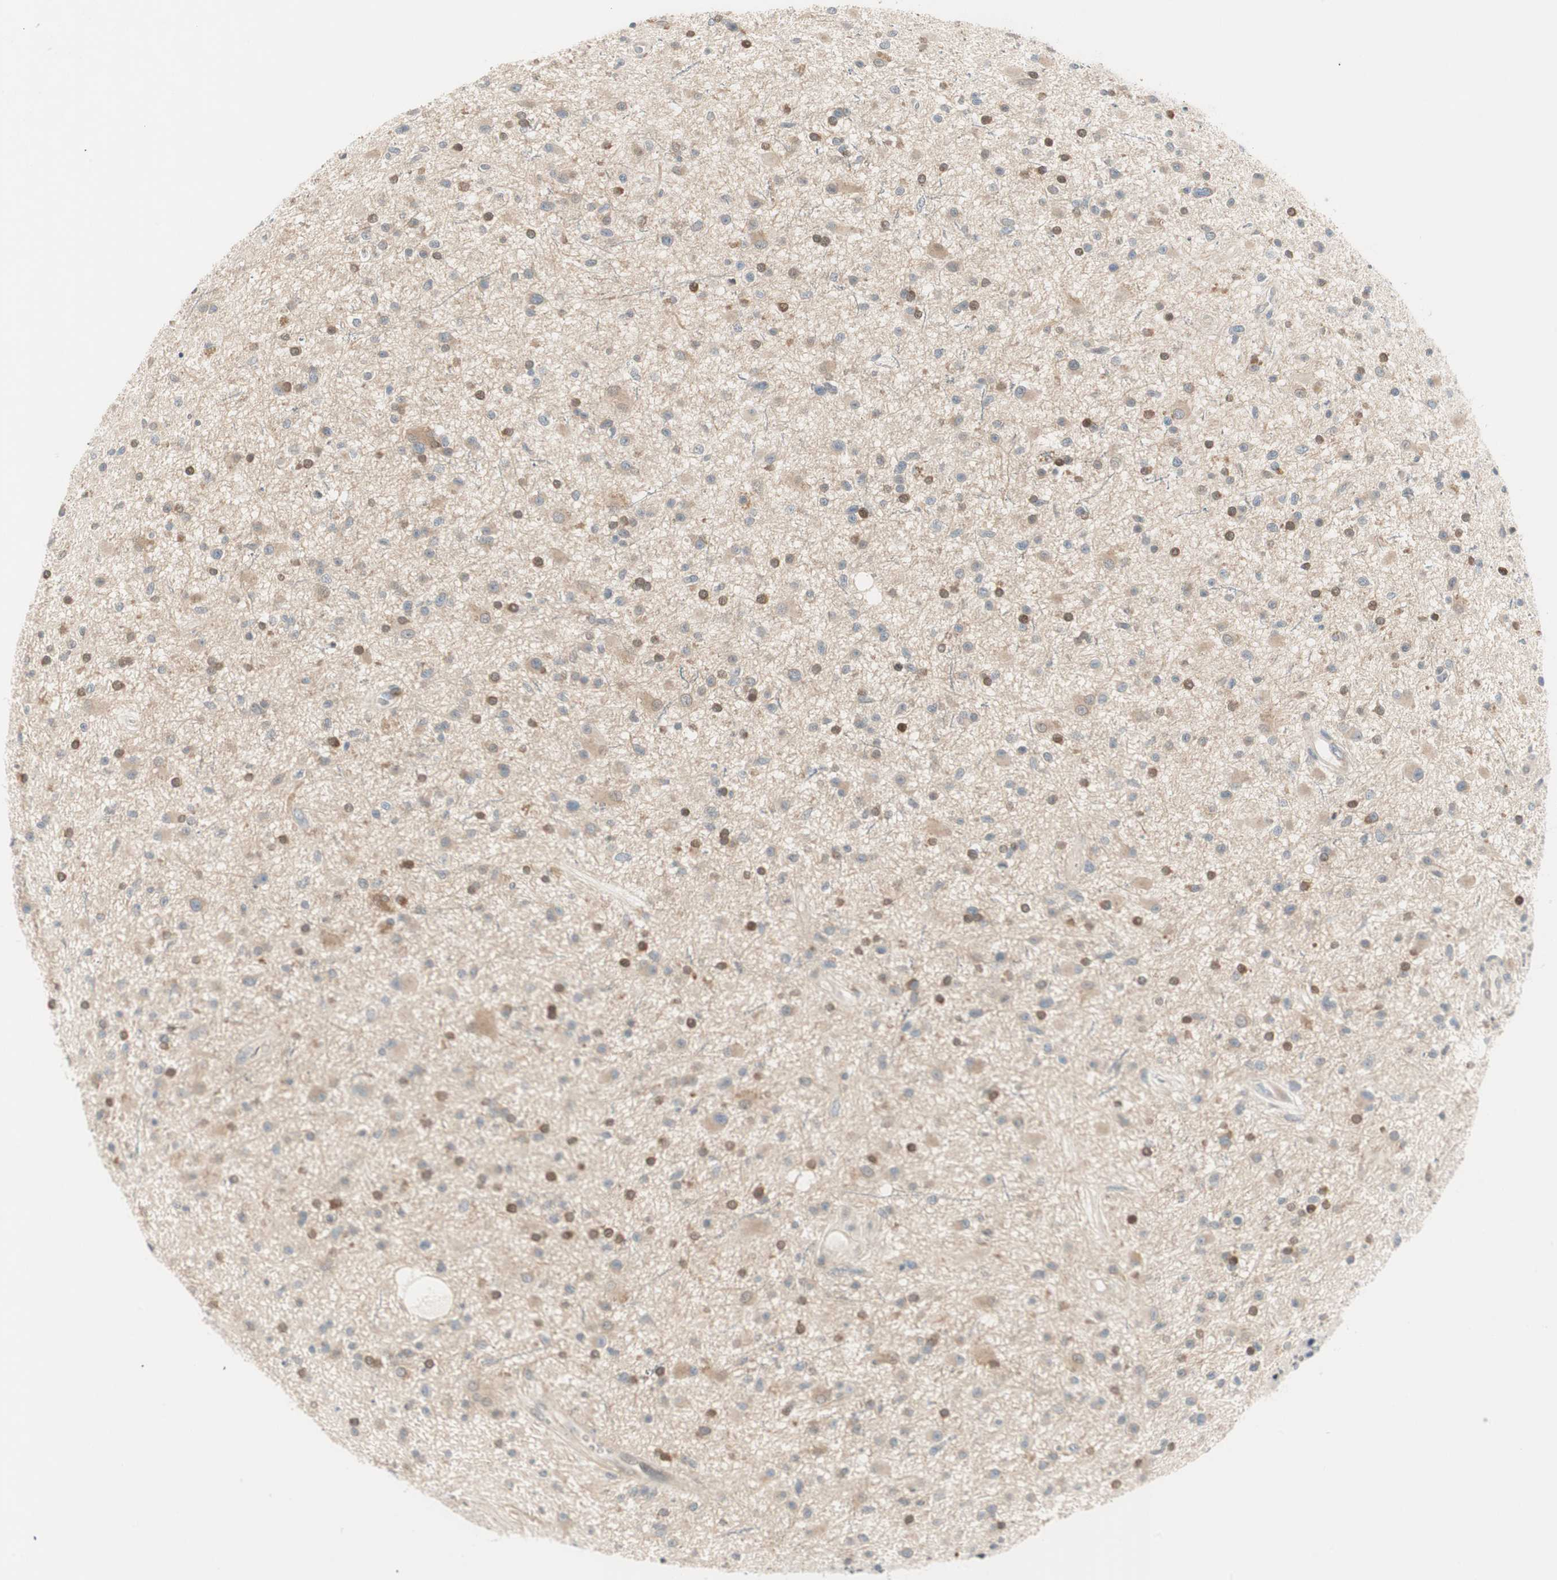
{"staining": {"intensity": "moderate", "quantity": "<25%", "location": "nuclear"}, "tissue": "glioma", "cell_type": "Tumor cells", "image_type": "cancer", "snomed": [{"axis": "morphology", "description": "Glioma, malignant, High grade"}, {"axis": "topography", "description": "Brain"}], "caption": "Protein expression analysis of high-grade glioma (malignant) exhibits moderate nuclear expression in approximately <25% of tumor cells.", "gene": "CGRRF1", "patient": {"sex": "male", "age": 33}}